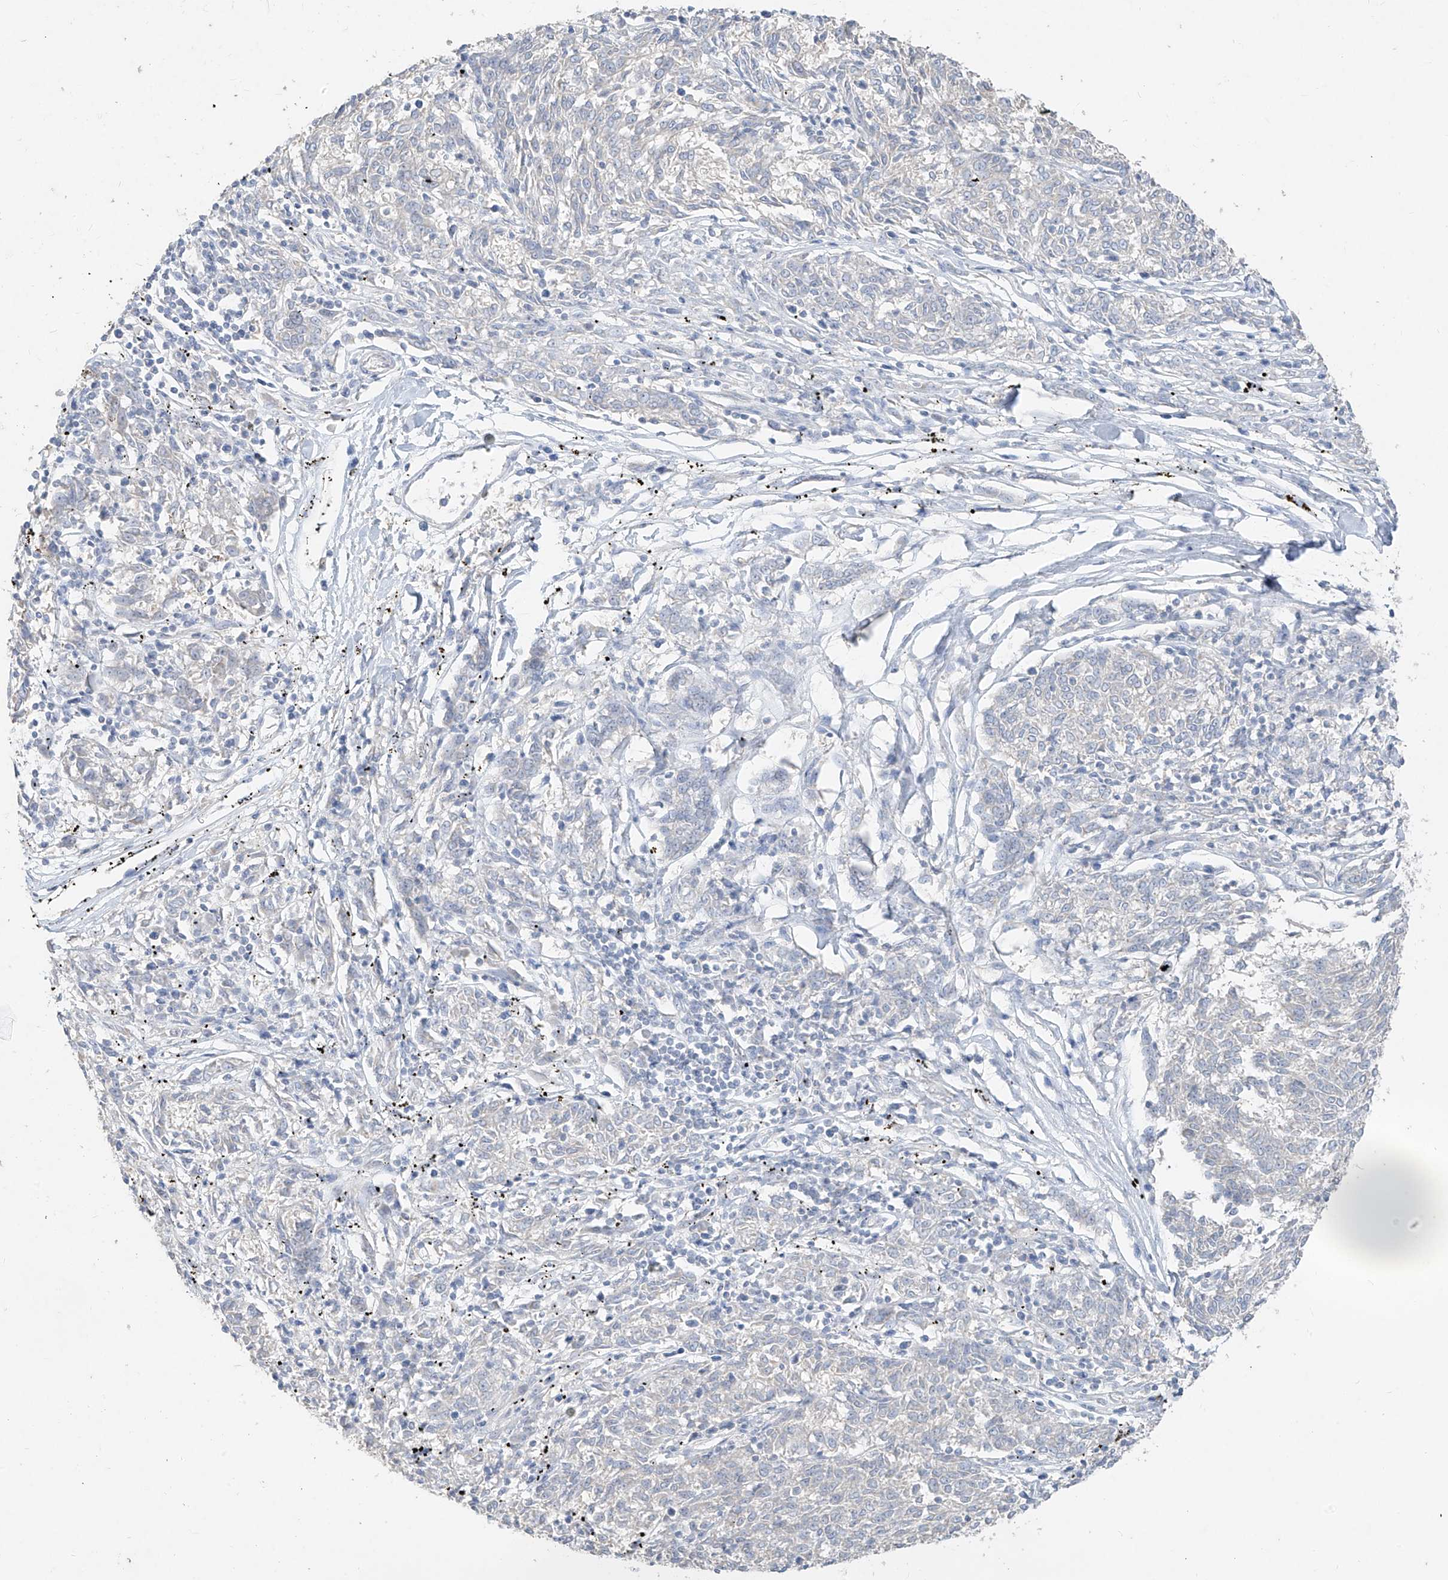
{"staining": {"intensity": "negative", "quantity": "none", "location": "none"}, "tissue": "melanoma", "cell_type": "Tumor cells", "image_type": "cancer", "snomed": [{"axis": "morphology", "description": "Malignant melanoma, NOS"}, {"axis": "topography", "description": "Skin"}], "caption": "This is an IHC image of human melanoma. There is no positivity in tumor cells.", "gene": "ZZEF1", "patient": {"sex": "female", "age": 72}}